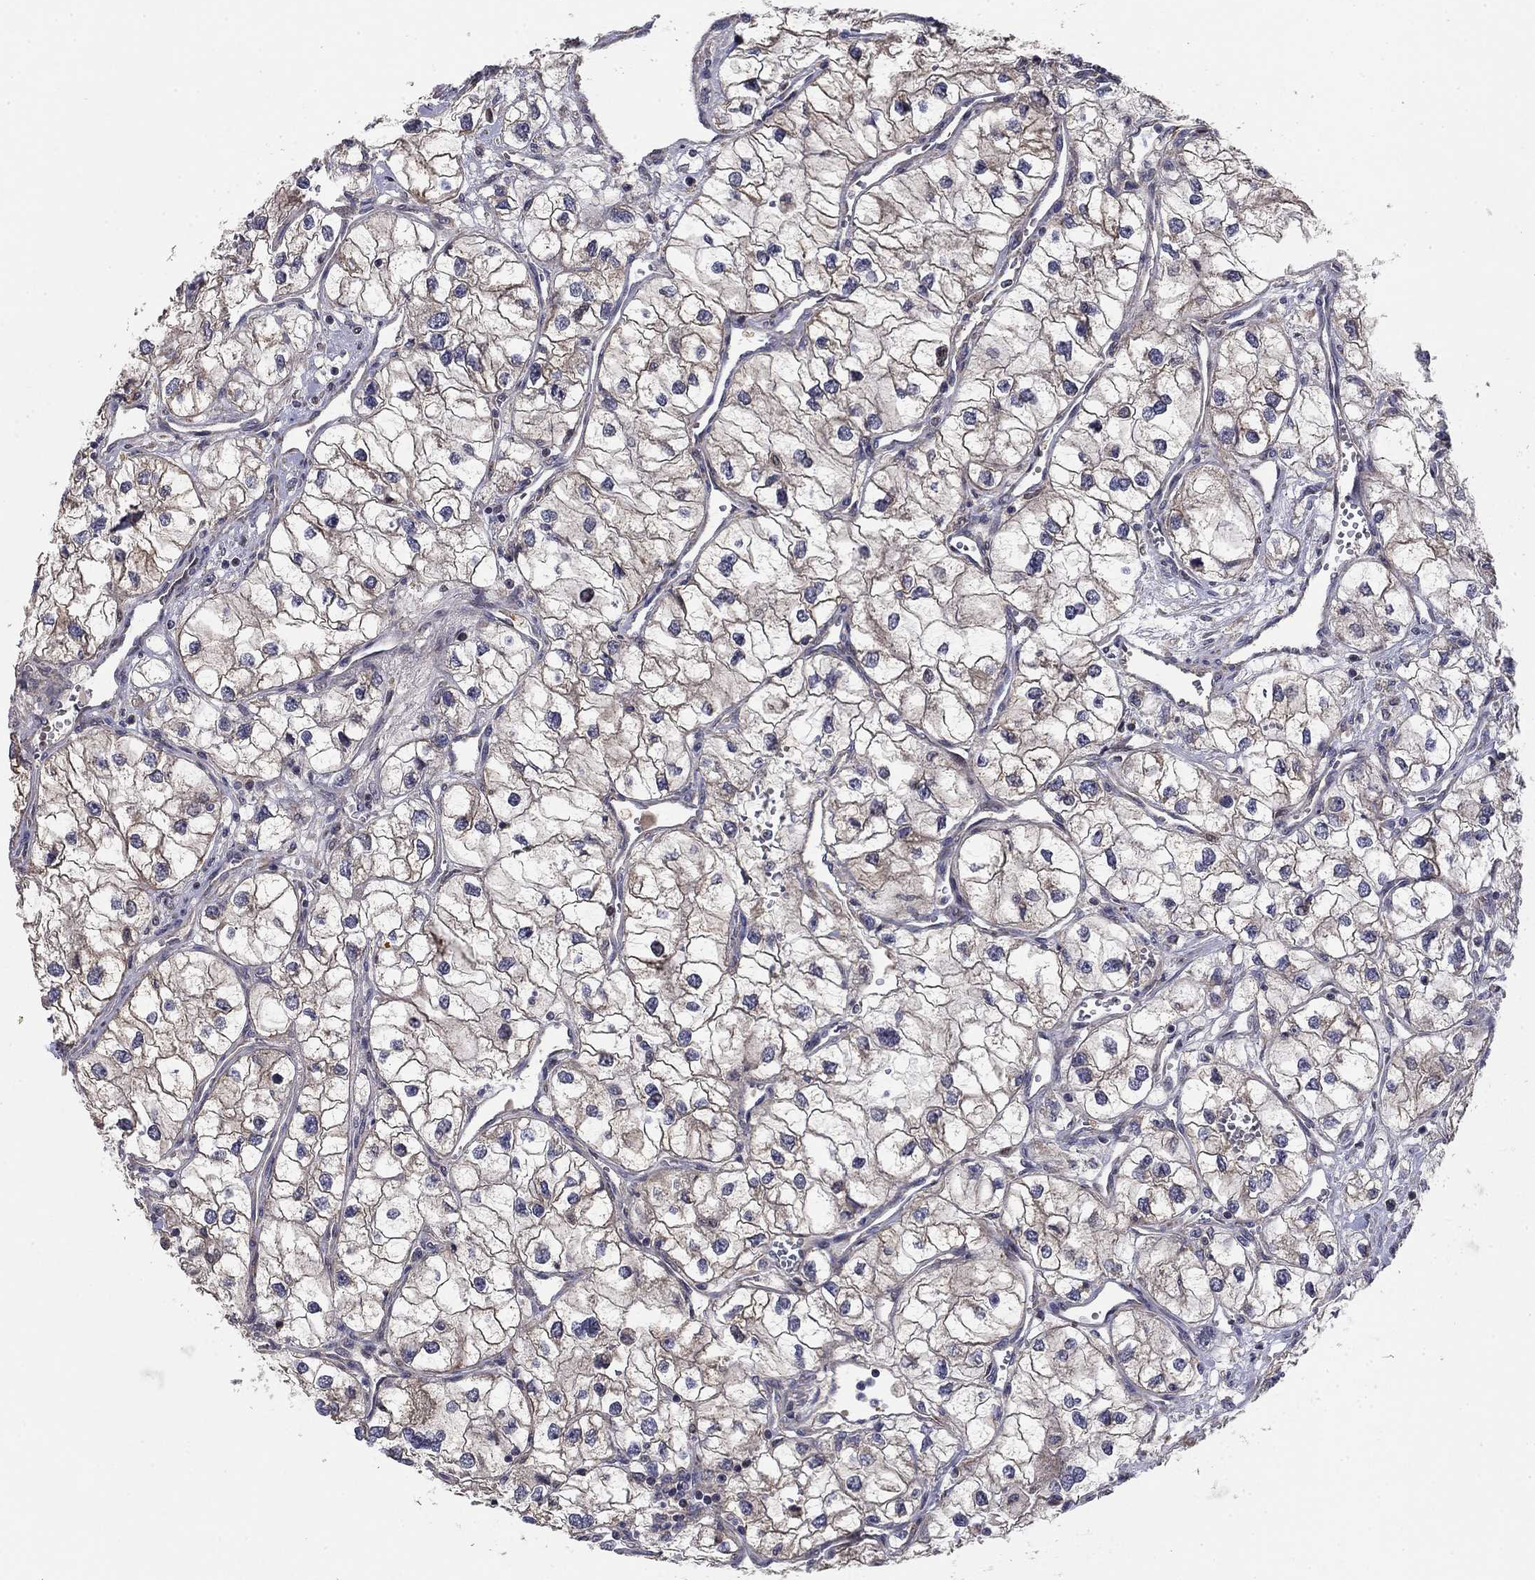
{"staining": {"intensity": "negative", "quantity": "none", "location": "none"}, "tissue": "renal cancer", "cell_type": "Tumor cells", "image_type": "cancer", "snomed": [{"axis": "morphology", "description": "Adenocarcinoma, NOS"}, {"axis": "topography", "description": "Kidney"}], "caption": "IHC micrograph of renal adenocarcinoma stained for a protein (brown), which reveals no positivity in tumor cells.", "gene": "MMAA", "patient": {"sex": "male", "age": 59}}